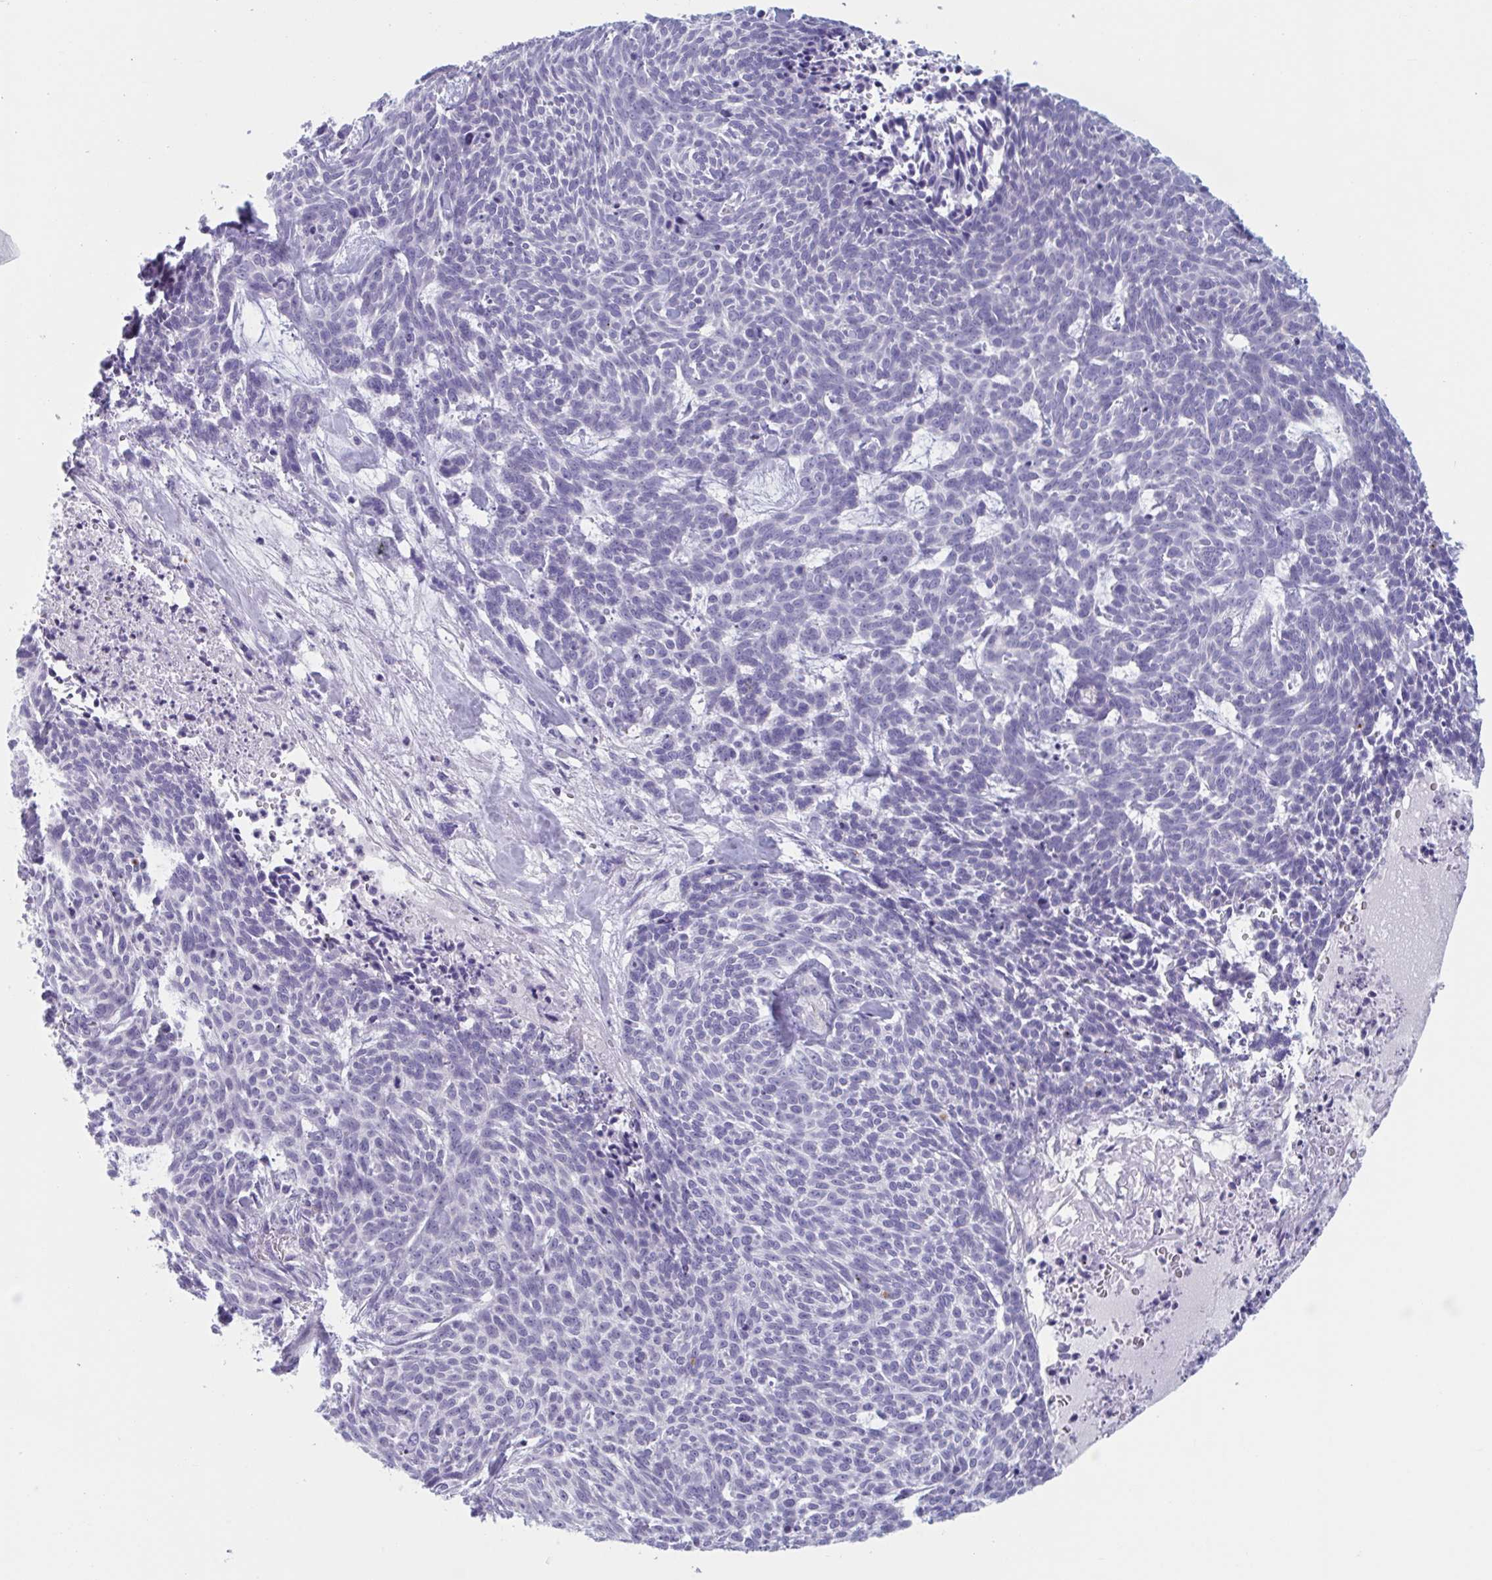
{"staining": {"intensity": "negative", "quantity": "none", "location": "none"}, "tissue": "skin cancer", "cell_type": "Tumor cells", "image_type": "cancer", "snomed": [{"axis": "morphology", "description": "Basal cell carcinoma"}, {"axis": "topography", "description": "Skin"}], "caption": "A high-resolution histopathology image shows IHC staining of basal cell carcinoma (skin), which displays no significant positivity in tumor cells. (DAB immunohistochemistry (IHC) visualized using brightfield microscopy, high magnification).", "gene": "HSD11B2", "patient": {"sex": "female", "age": 93}}